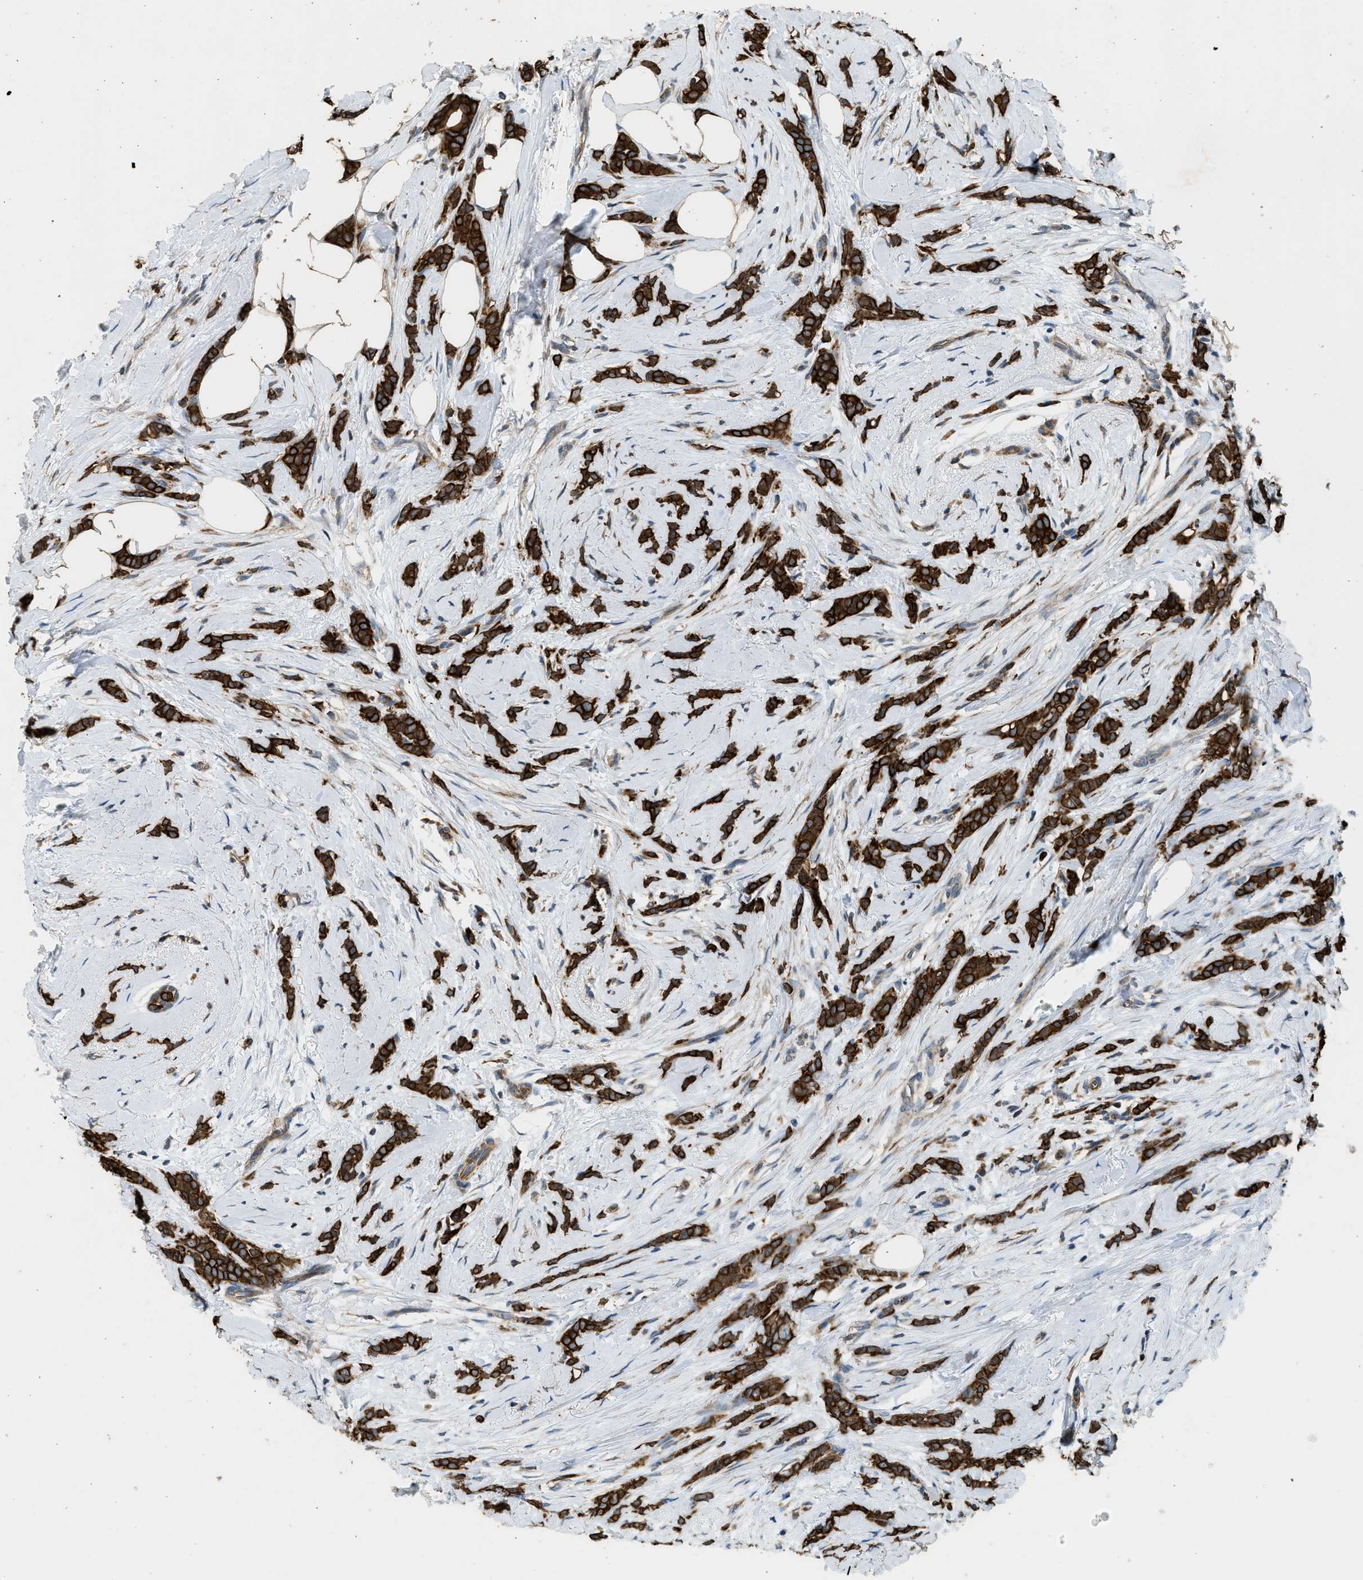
{"staining": {"intensity": "strong", "quantity": ">75%", "location": "cytoplasmic/membranous"}, "tissue": "breast cancer", "cell_type": "Tumor cells", "image_type": "cancer", "snomed": [{"axis": "morphology", "description": "Lobular carcinoma, in situ"}, {"axis": "morphology", "description": "Lobular carcinoma"}, {"axis": "topography", "description": "Breast"}], "caption": "Human breast cancer stained with a brown dye shows strong cytoplasmic/membranous positive expression in about >75% of tumor cells.", "gene": "PCLO", "patient": {"sex": "female", "age": 41}}